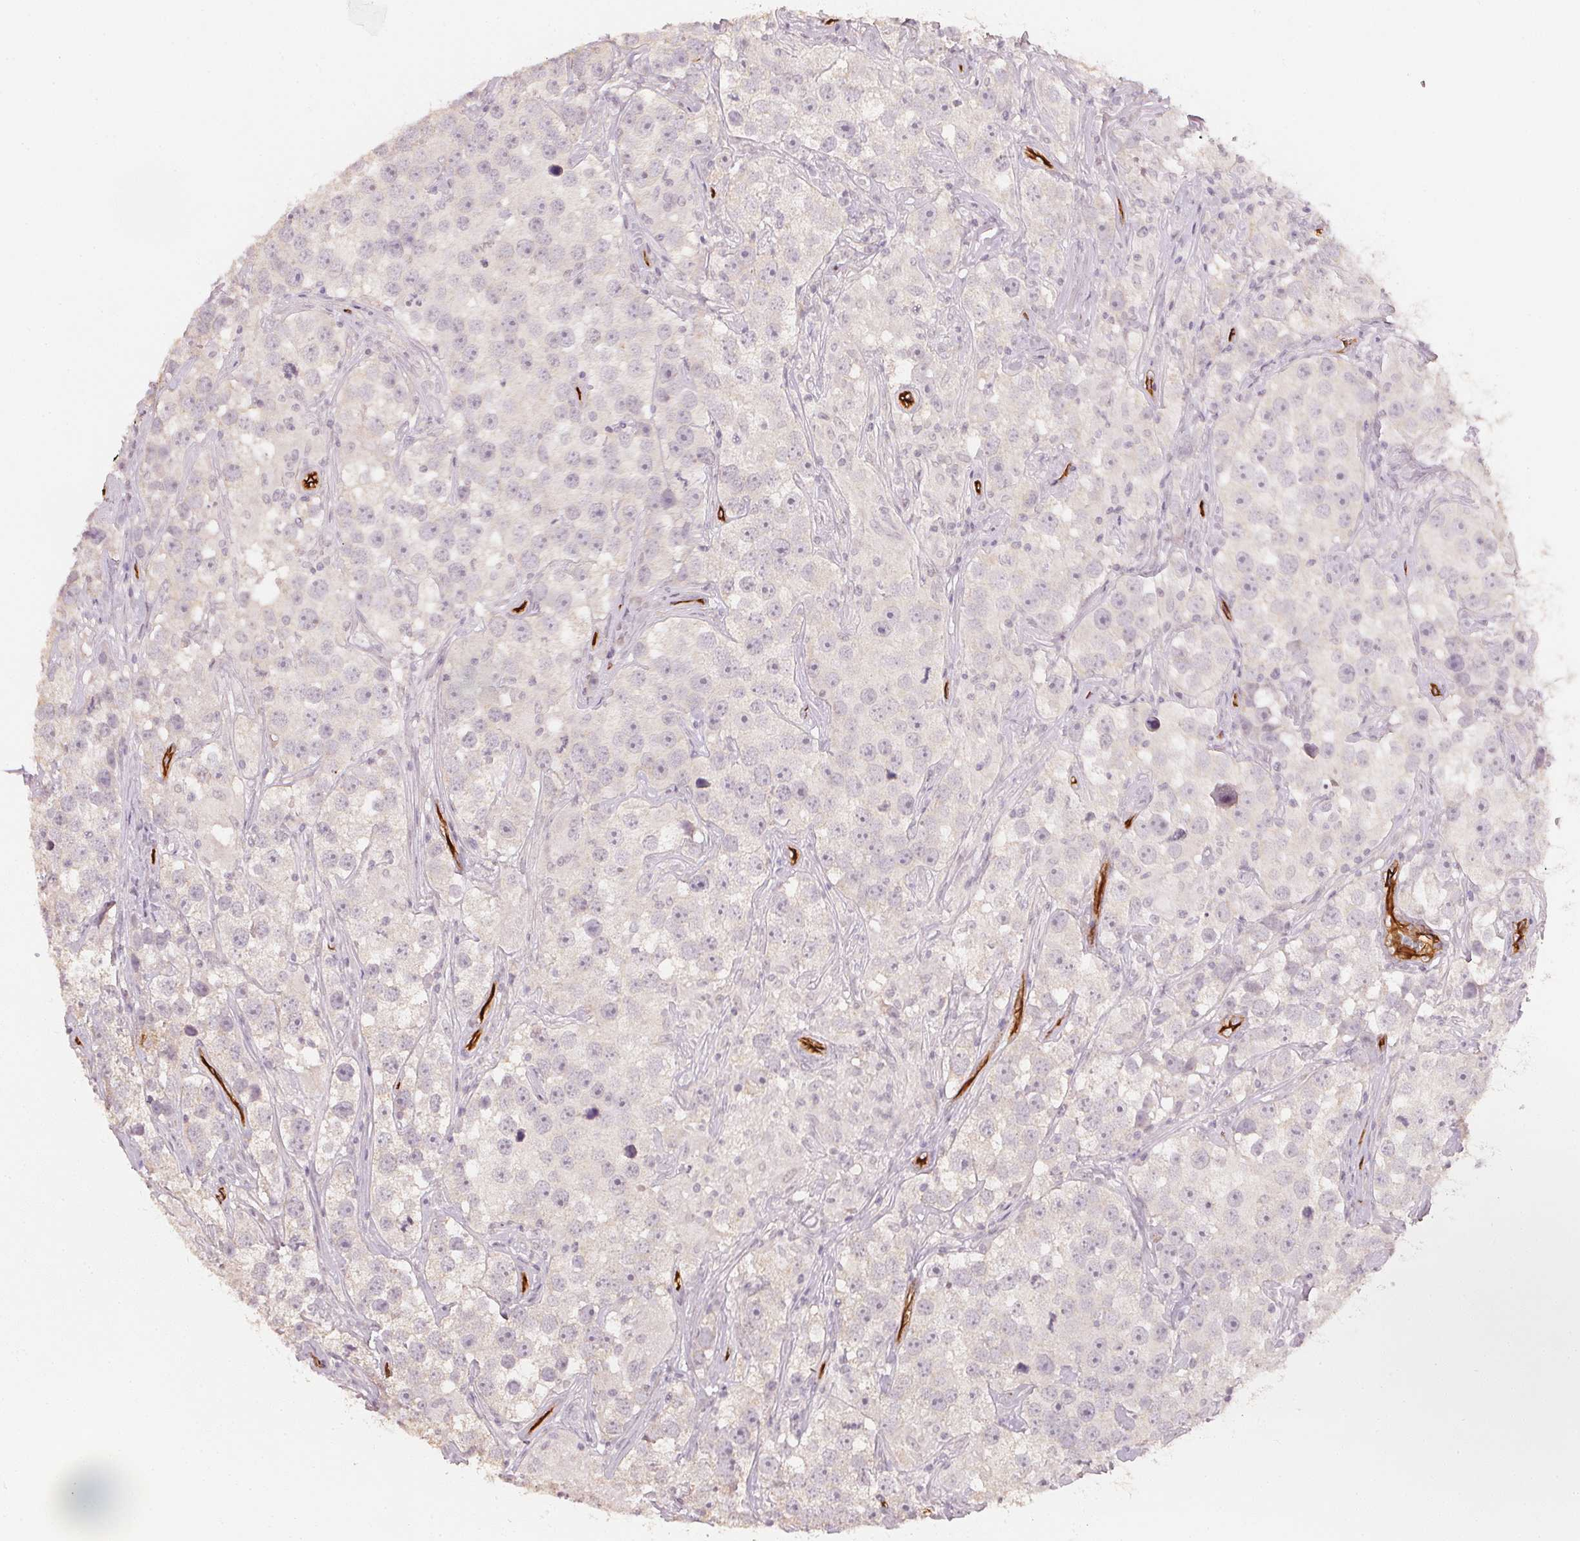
{"staining": {"intensity": "negative", "quantity": "none", "location": "none"}, "tissue": "testis cancer", "cell_type": "Tumor cells", "image_type": "cancer", "snomed": [{"axis": "morphology", "description": "Seminoma, NOS"}, {"axis": "topography", "description": "Testis"}], "caption": "The micrograph shows no significant positivity in tumor cells of seminoma (testis).", "gene": "CIB1", "patient": {"sex": "male", "age": 49}}